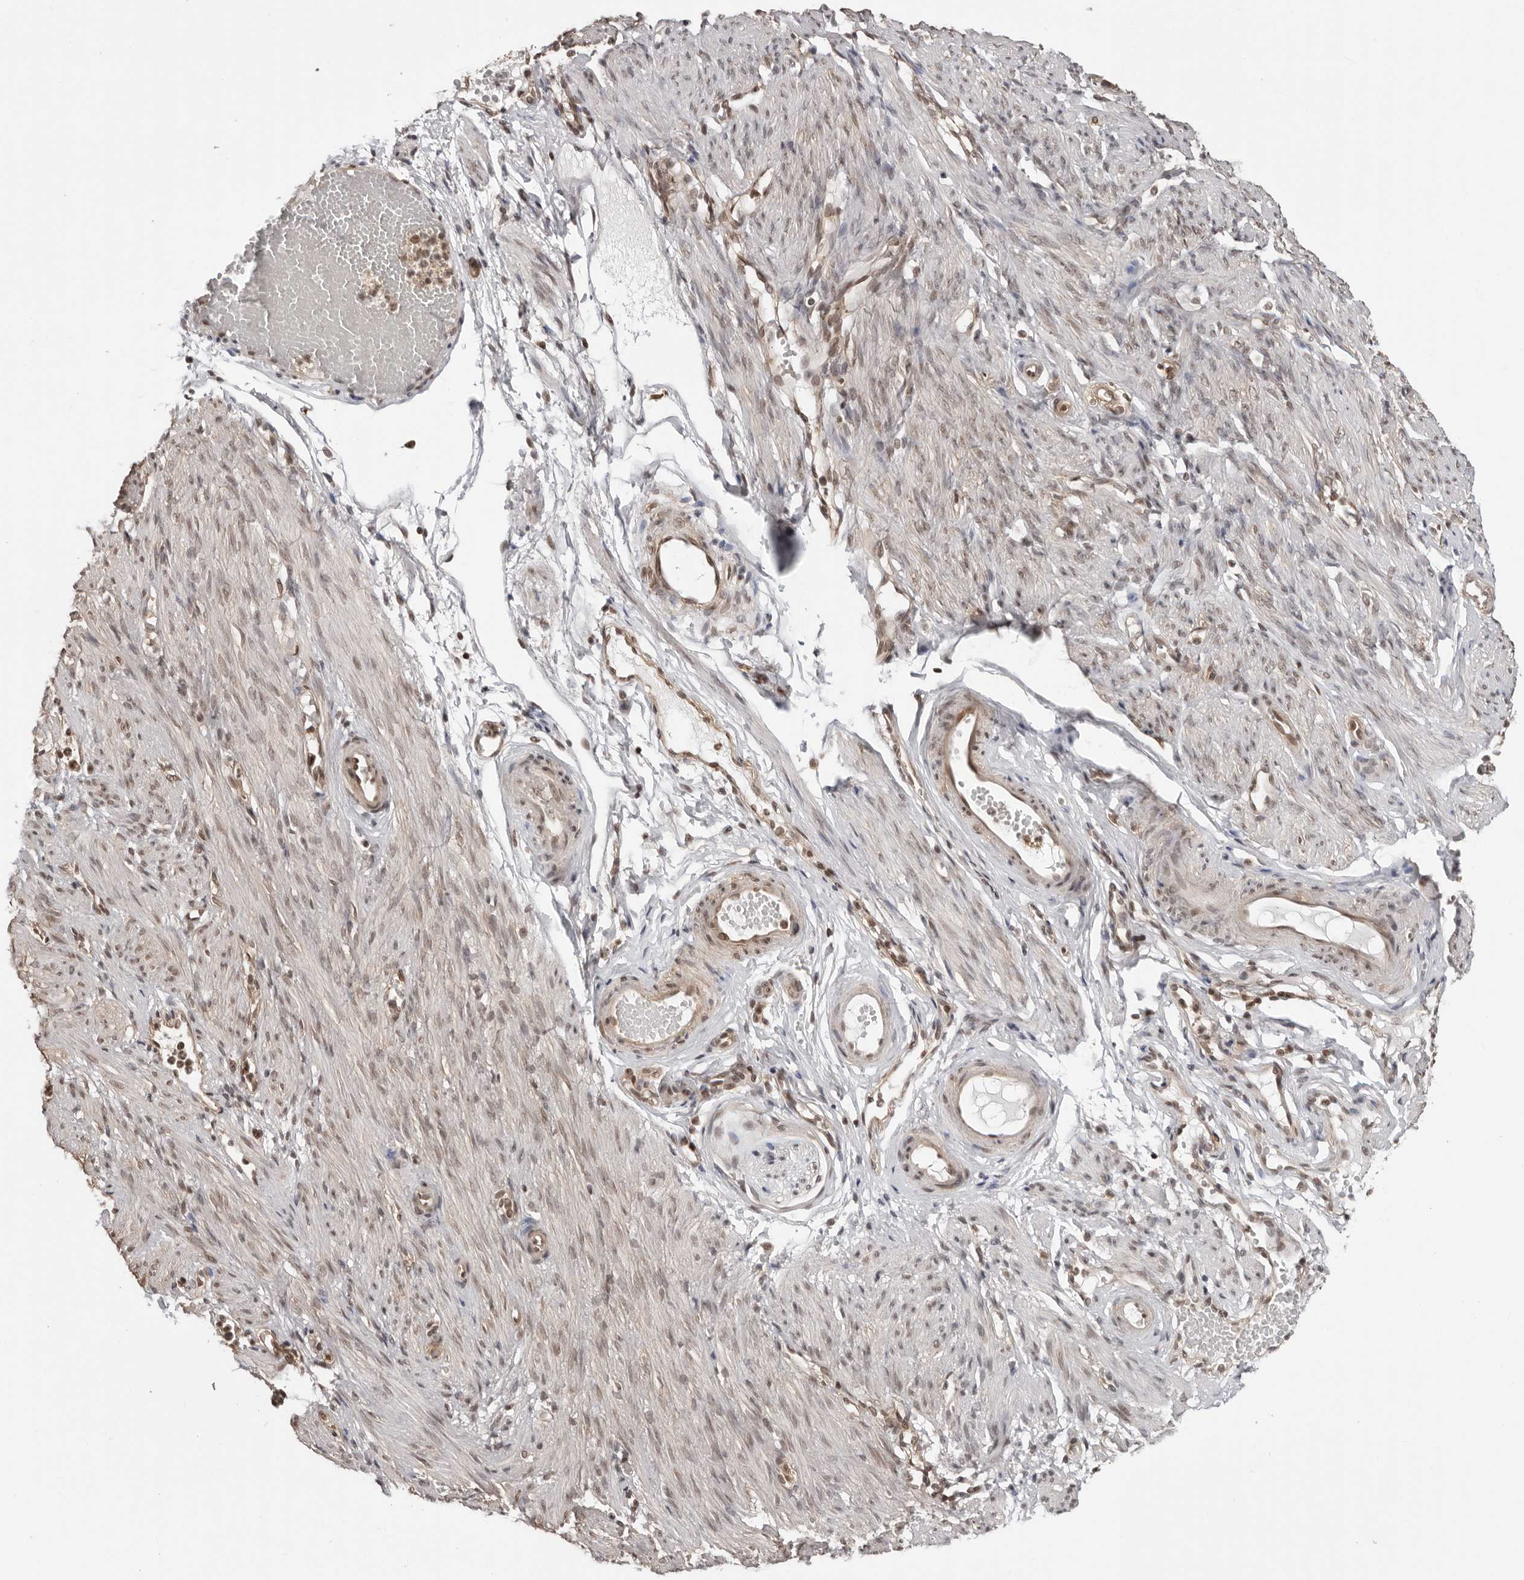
{"staining": {"intensity": "moderate", "quantity": ">75%", "location": "nuclear"}, "tissue": "adipose tissue", "cell_type": "Adipocytes", "image_type": "normal", "snomed": [{"axis": "morphology", "description": "Normal tissue, NOS"}, {"axis": "topography", "description": "Smooth muscle"}, {"axis": "topography", "description": "Peripheral nerve tissue"}], "caption": "IHC micrograph of benign adipose tissue: human adipose tissue stained using IHC exhibits medium levels of moderate protein expression localized specifically in the nuclear of adipocytes, appearing as a nuclear brown color.", "gene": "SDE2", "patient": {"sex": "female", "age": 39}}